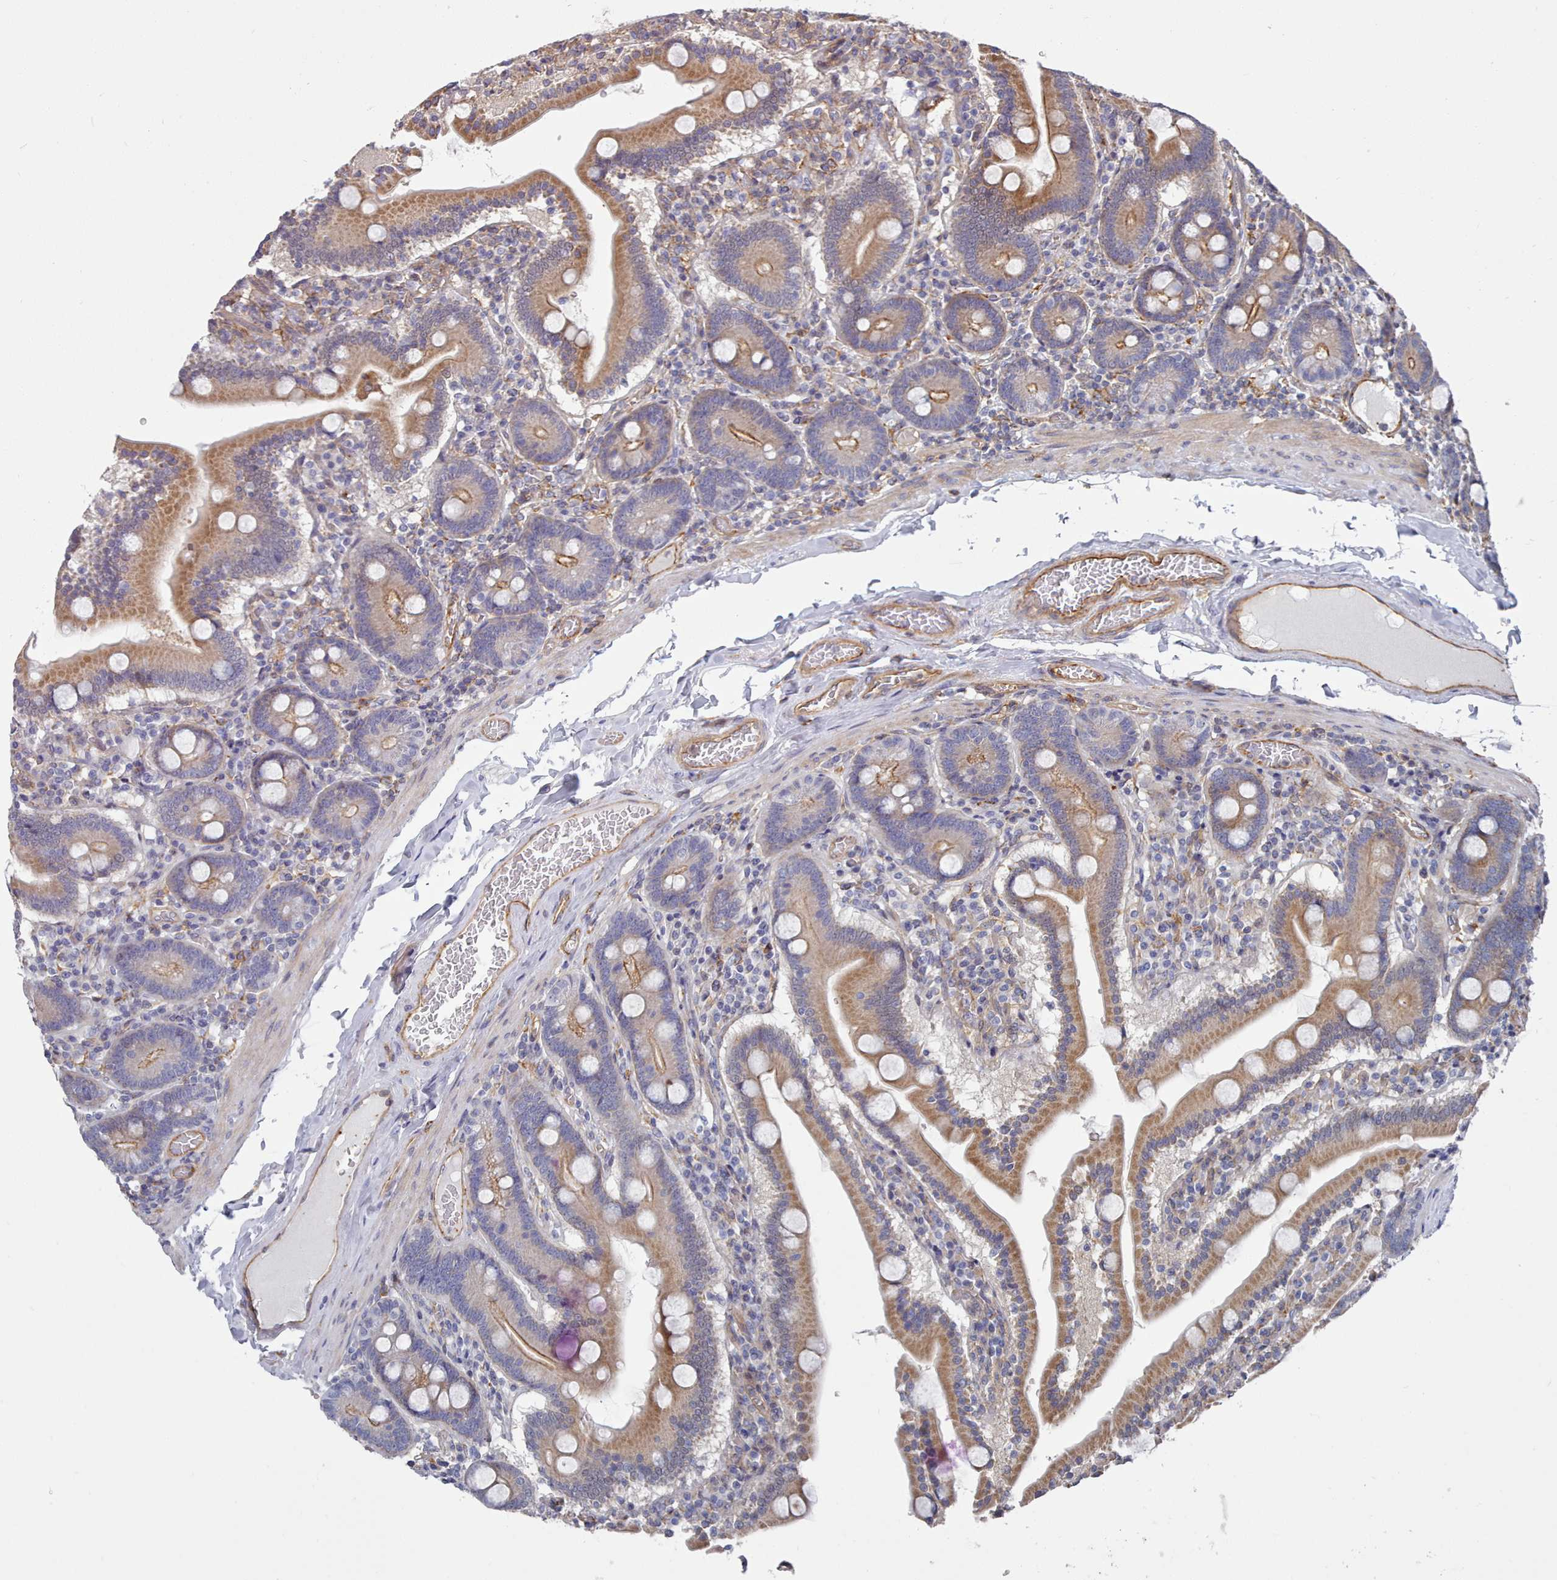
{"staining": {"intensity": "moderate", "quantity": ">75%", "location": "cytoplasmic/membranous"}, "tissue": "duodenum", "cell_type": "Glandular cells", "image_type": "normal", "snomed": [{"axis": "morphology", "description": "Normal tissue, NOS"}, {"axis": "topography", "description": "Duodenum"}], "caption": "Glandular cells exhibit moderate cytoplasmic/membranous staining in approximately >75% of cells in normal duodenum.", "gene": "G6PC1", "patient": {"sex": "male", "age": 55}}